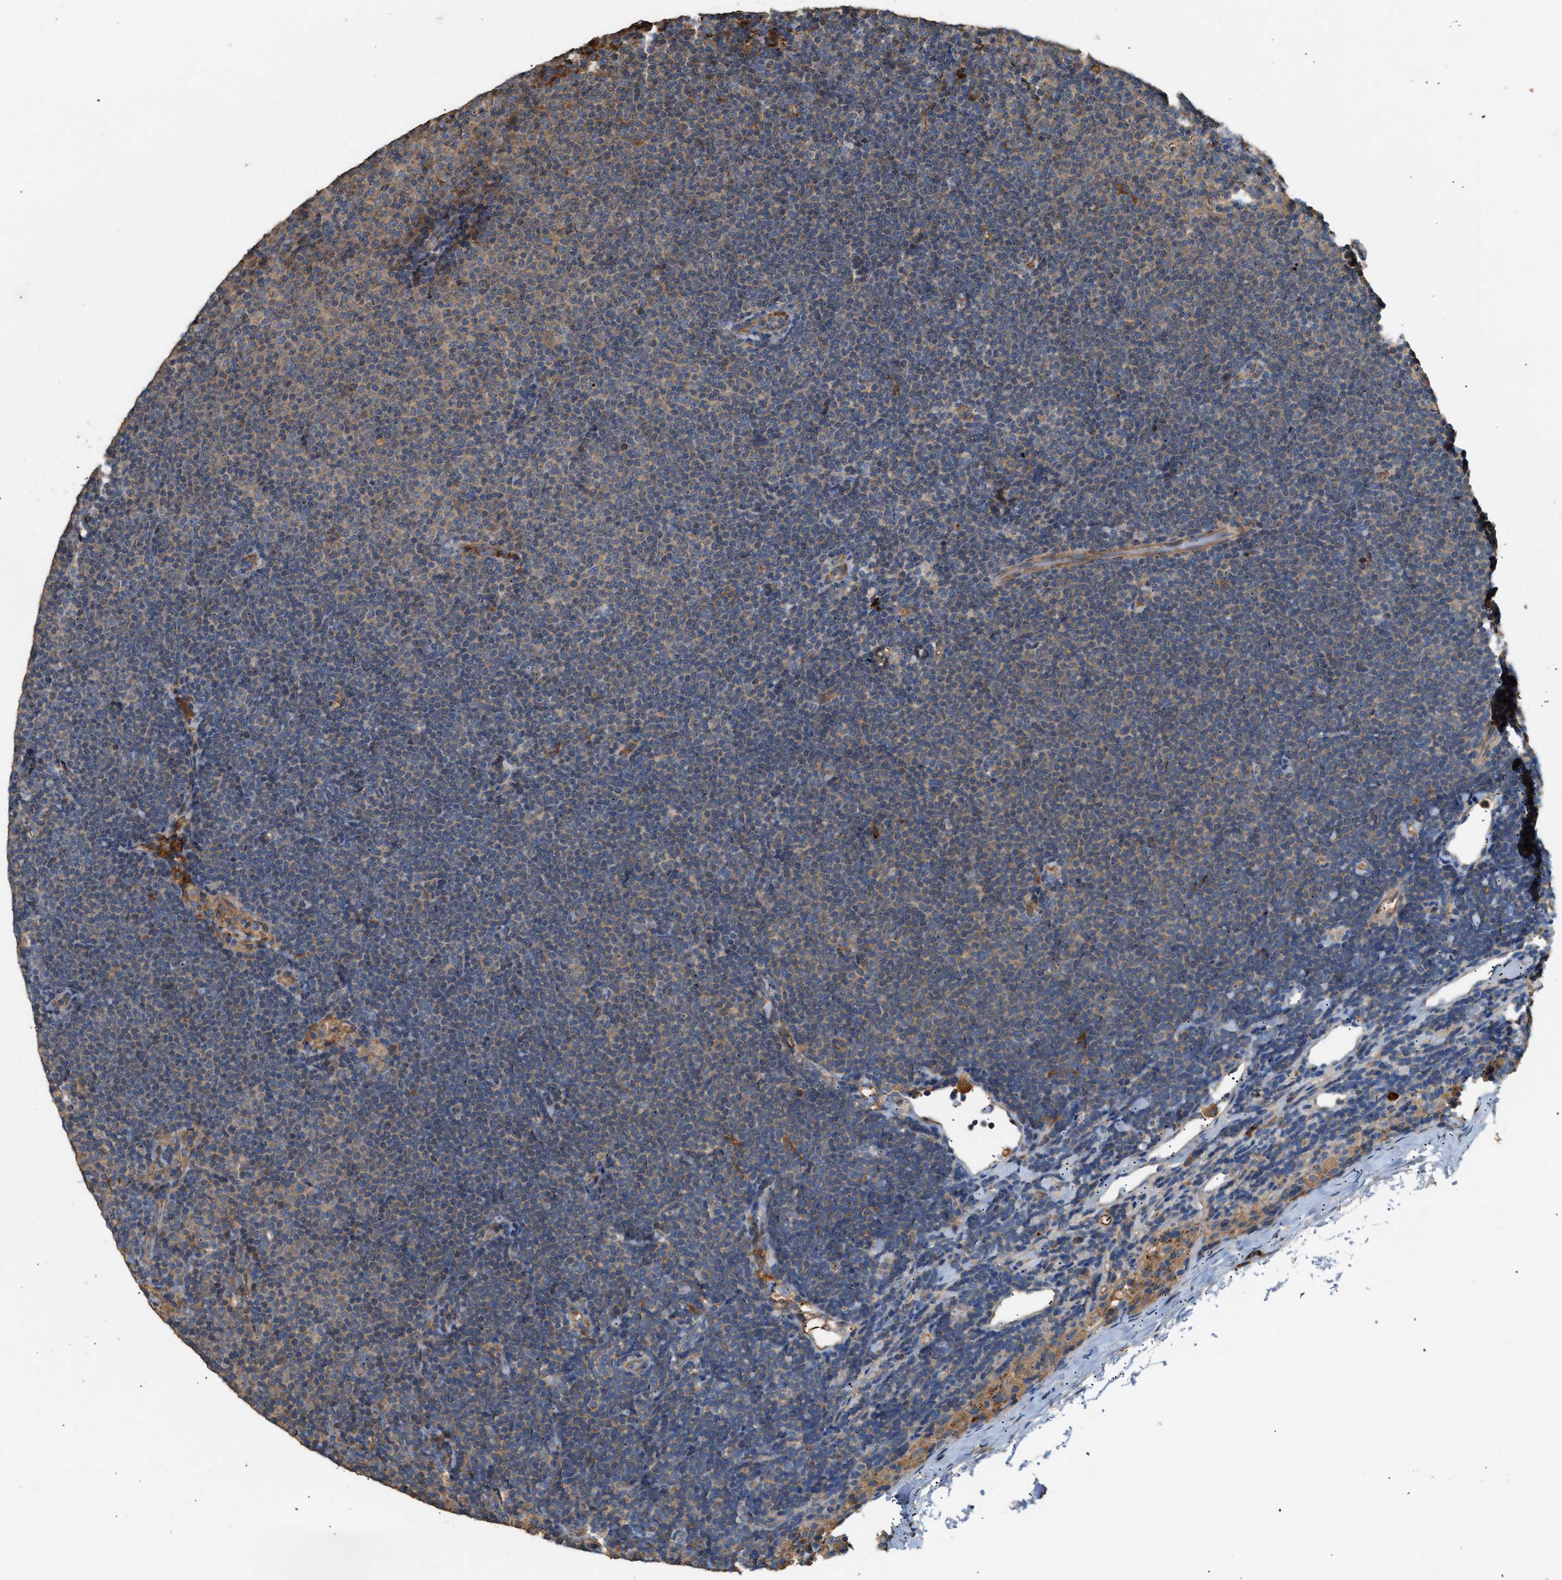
{"staining": {"intensity": "moderate", "quantity": ">75%", "location": "cytoplasmic/membranous"}, "tissue": "lymphoma", "cell_type": "Tumor cells", "image_type": "cancer", "snomed": [{"axis": "morphology", "description": "Malignant lymphoma, non-Hodgkin's type, Low grade"}, {"axis": "topography", "description": "Lymph node"}], "caption": "IHC (DAB (3,3'-diaminobenzidine)) staining of lymphoma displays moderate cytoplasmic/membranous protein expression in about >75% of tumor cells.", "gene": "TMEM268", "patient": {"sex": "female", "age": 53}}